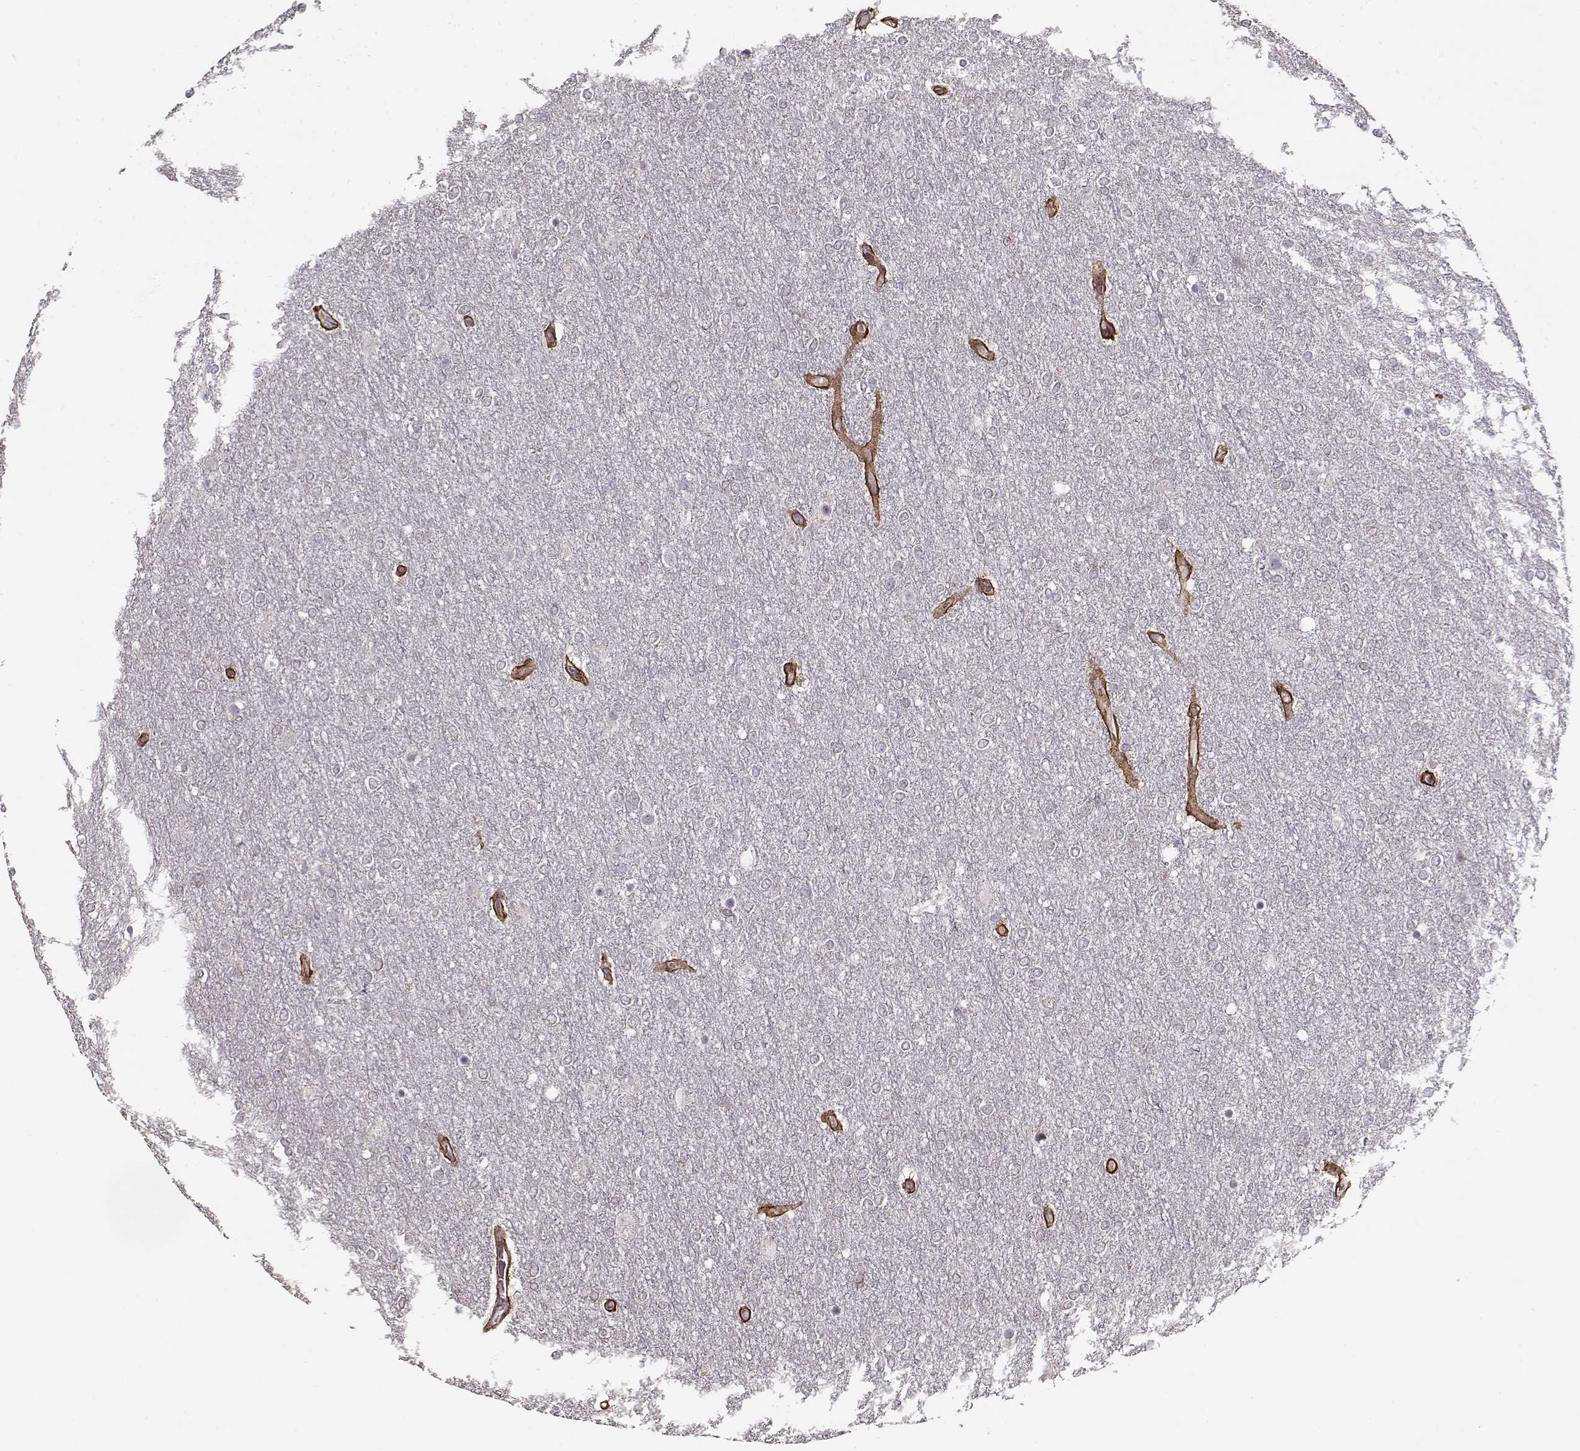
{"staining": {"intensity": "negative", "quantity": "none", "location": "none"}, "tissue": "glioma", "cell_type": "Tumor cells", "image_type": "cancer", "snomed": [{"axis": "morphology", "description": "Glioma, malignant, High grade"}, {"axis": "topography", "description": "Brain"}], "caption": "A high-resolution micrograph shows IHC staining of high-grade glioma (malignant), which reveals no significant staining in tumor cells. (Immunohistochemistry (ihc), brightfield microscopy, high magnification).", "gene": "LAMA2", "patient": {"sex": "female", "age": 61}}